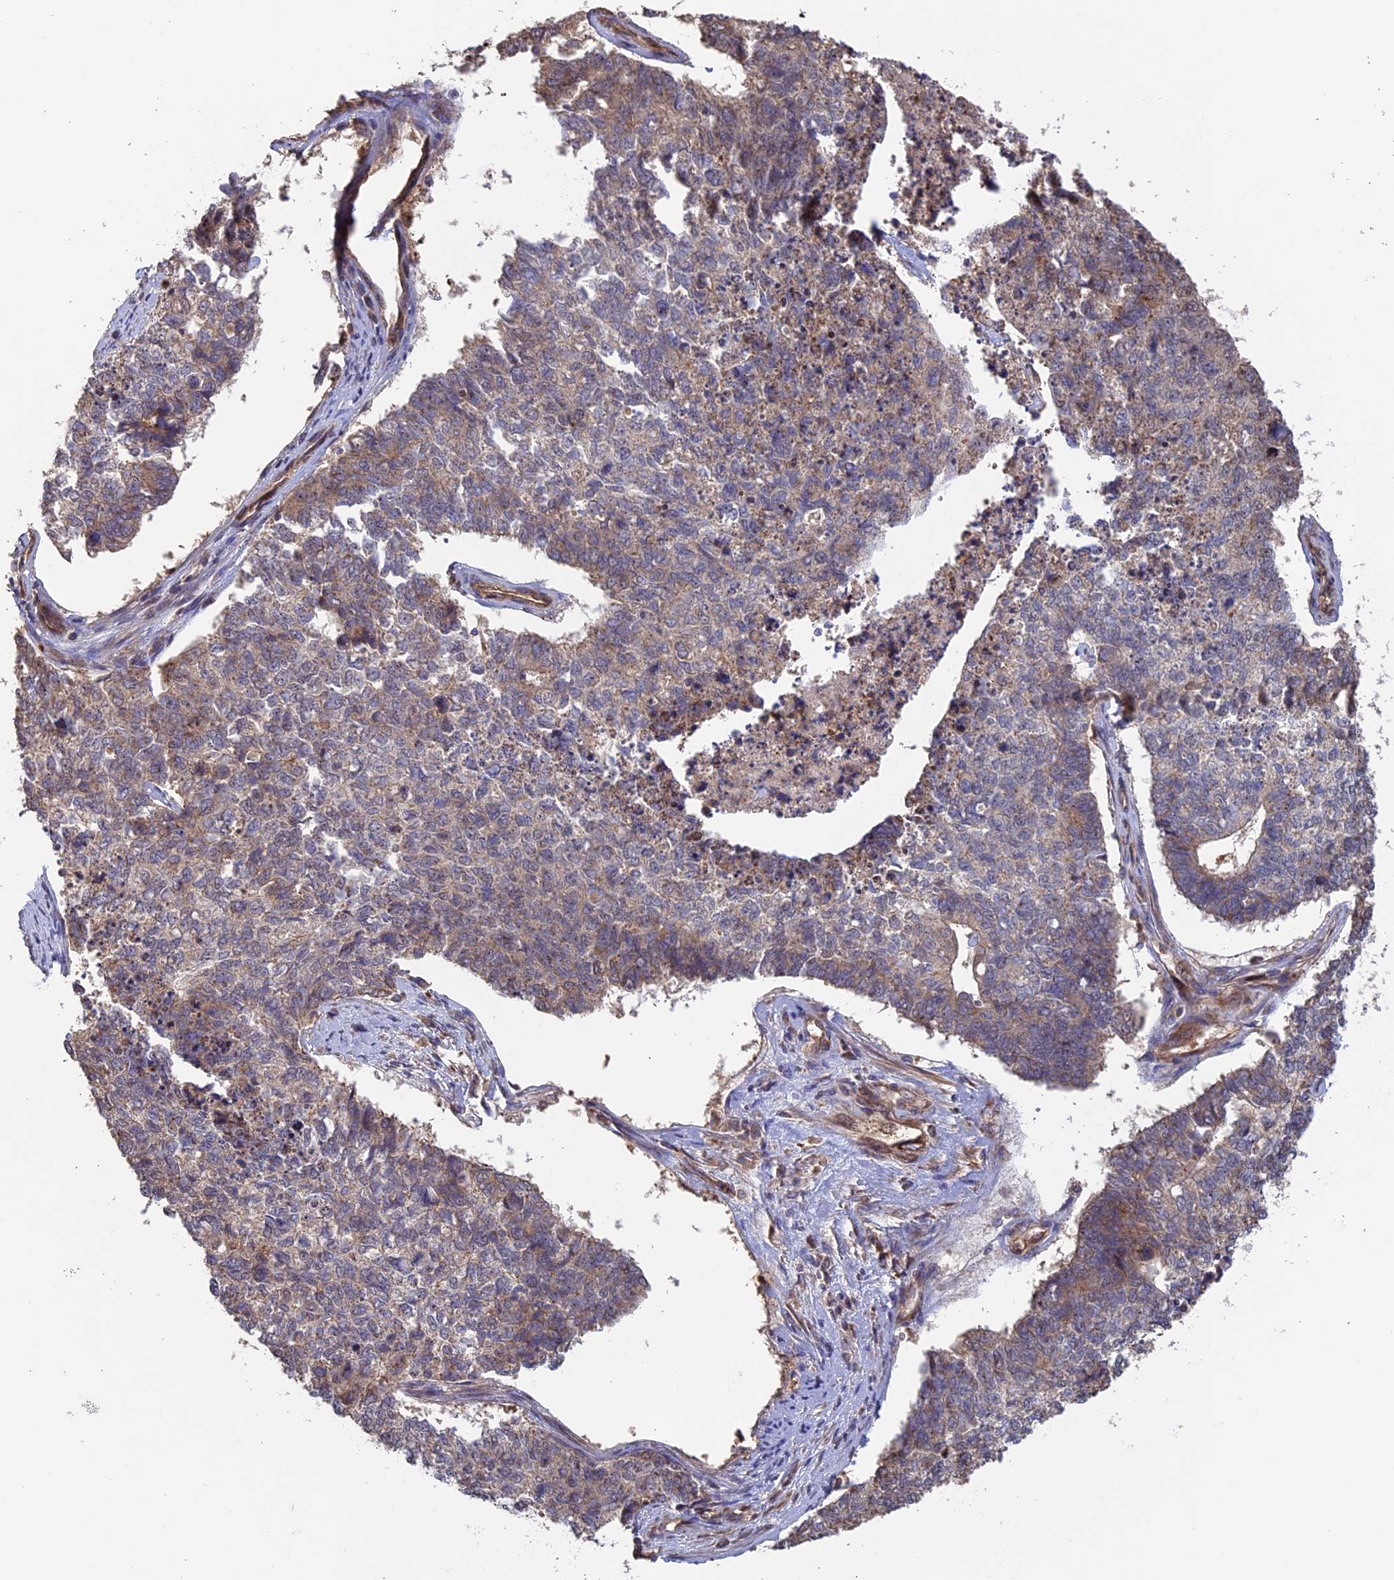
{"staining": {"intensity": "weak", "quantity": "25%-75%", "location": "cytoplasmic/membranous"}, "tissue": "cervical cancer", "cell_type": "Tumor cells", "image_type": "cancer", "snomed": [{"axis": "morphology", "description": "Squamous cell carcinoma, NOS"}, {"axis": "topography", "description": "Cervix"}], "caption": "Cervical squamous cell carcinoma stained with a protein marker exhibits weak staining in tumor cells.", "gene": "FERMT1", "patient": {"sex": "female", "age": 63}}